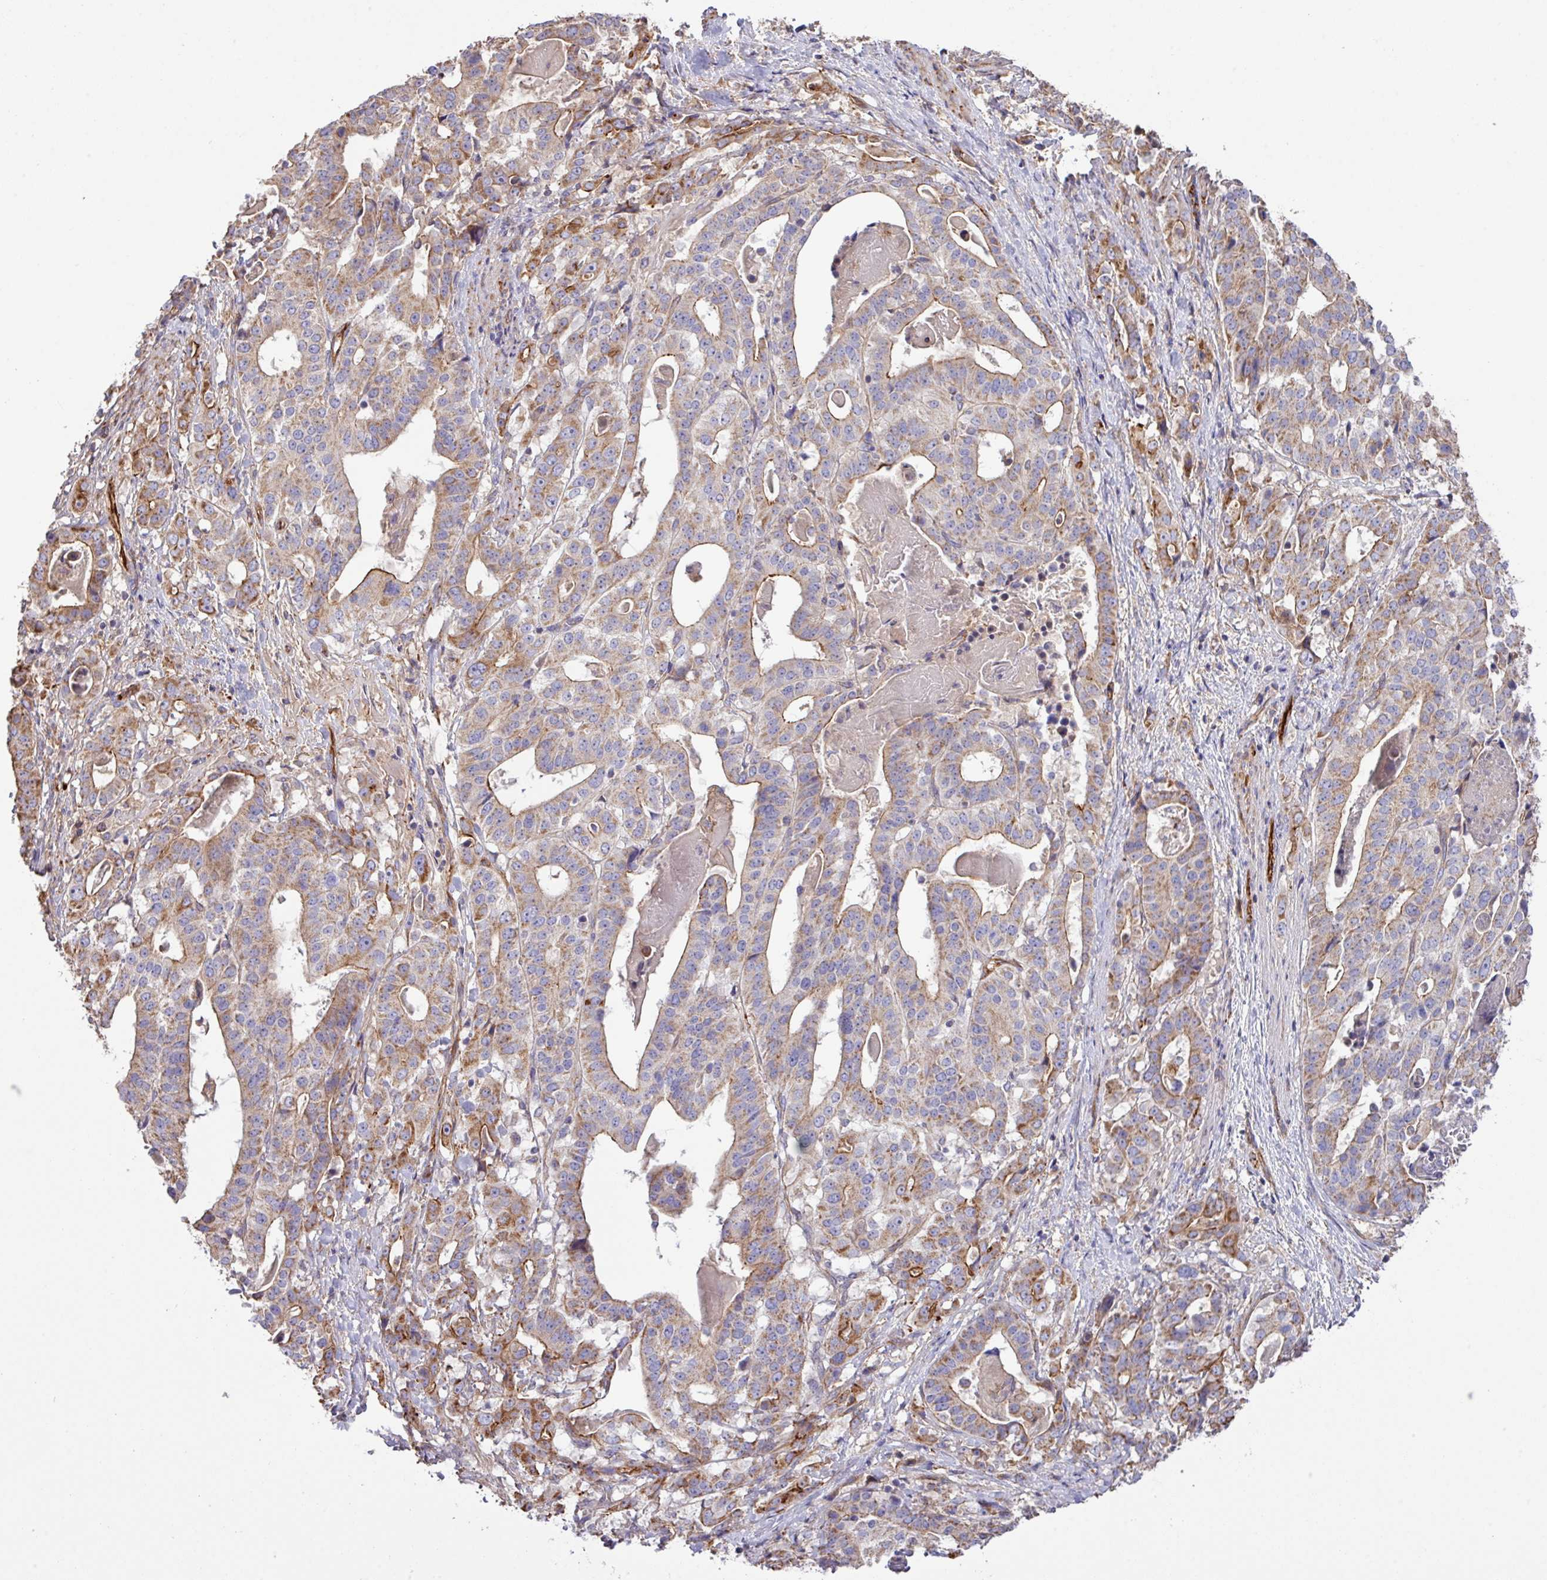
{"staining": {"intensity": "moderate", "quantity": "25%-75%", "location": "cytoplasmic/membranous"}, "tissue": "stomach cancer", "cell_type": "Tumor cells", "image_type": "cancer", "snomed": [{"axis": "morphology", "description": "Adenocarcinoma, NOS"}, {"axis": "topography", "description": "Stomach"}], "caption": "The immunohistochemical stain labels moderate cytoplasmic/membranous expression in tumor cells of stomach cancer (adenocarcinoma) tissue.", "gene": "LRRC53", "patient": {"sex": "male", "age": 48}}